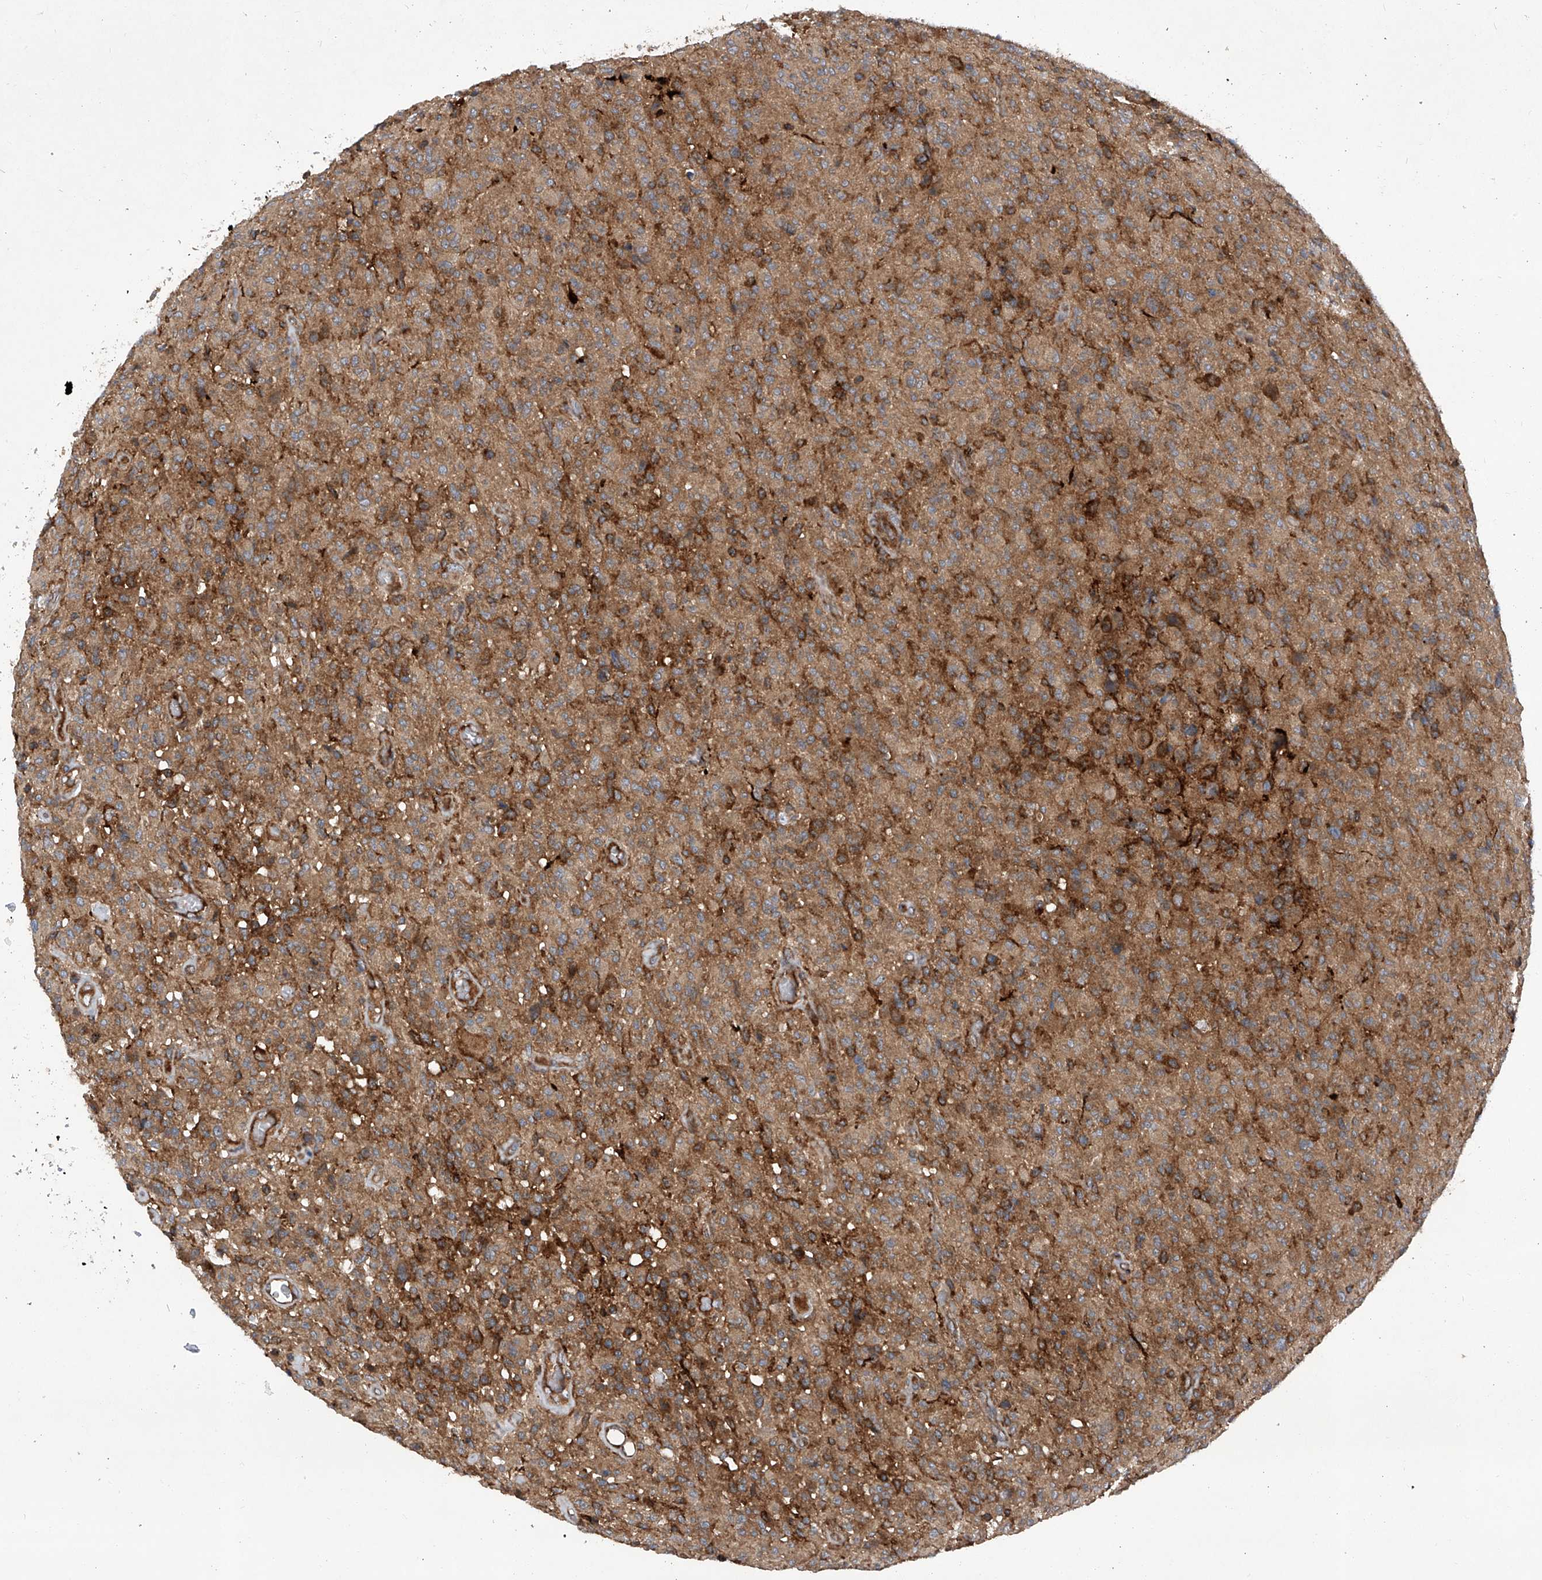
{"staining": {"intensity": "moderate", "quantity": ">75%", "location": "cytoplasmic/membranous"}, "tissue": "glioma", "cell_type": "Tumor cells", "image_type": "cancer", "snomed": [{"axis": "morphology", "description": "Glioma, malignant, High grade"}, {"axis": "topography", "description": "Brain"}], "caption": "Human glioma stained with a protein marker exhibits moderate staining in tumor cells.", "gene": "SMAP1", "patient": {"sex": "female", "age": 57}}